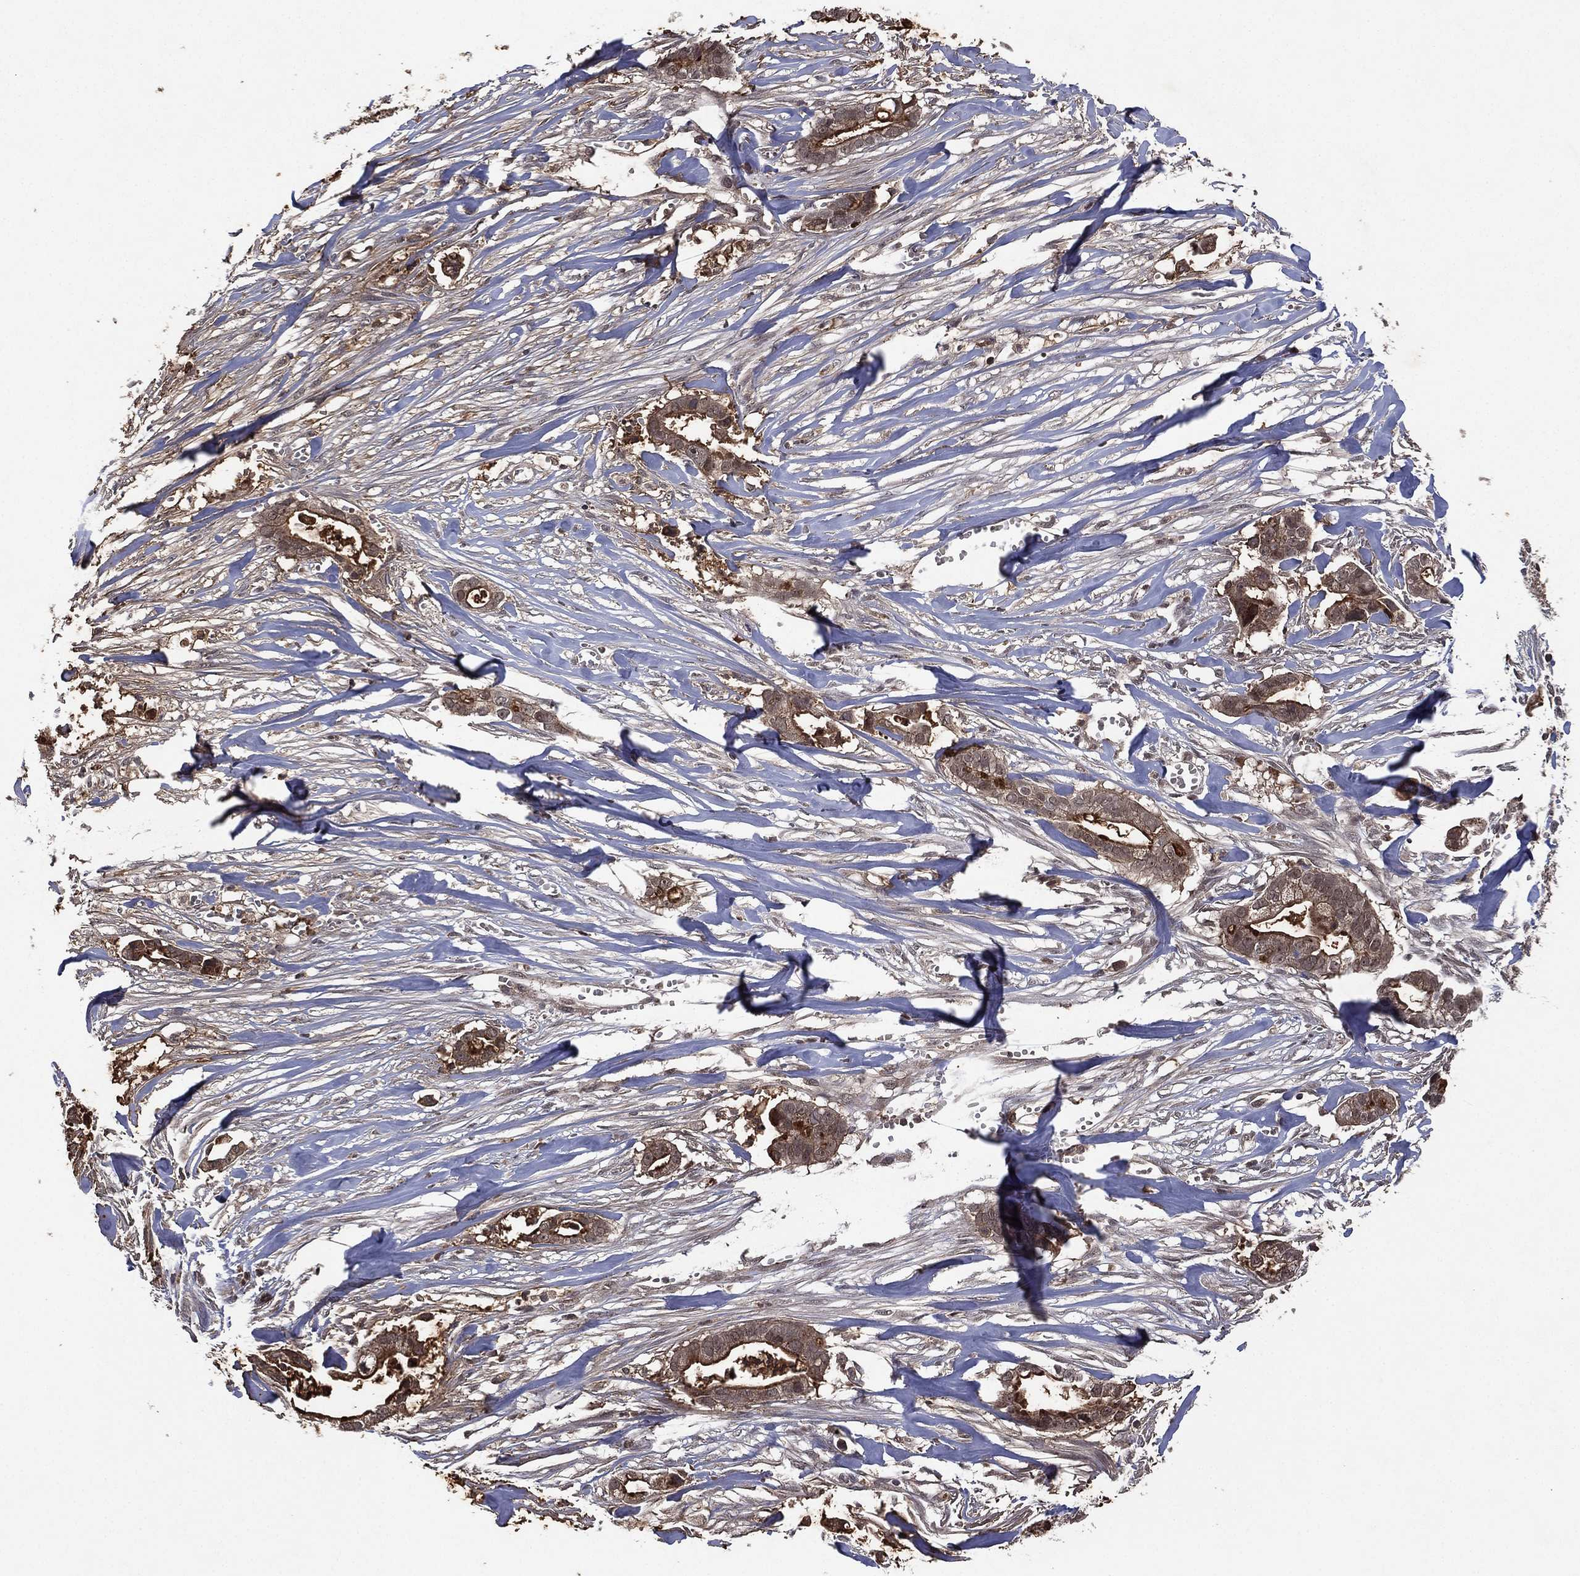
{"staining": {"intensity": "strong", "quantity": "<25%", "location": "cytoplasmic/membranous"}, "tissue": "pancreatic cancer", "cell_type": "Tumor cells", "image_type": "cancer", "snomed": [{"axis": "morphology", "description": "Adenocarcinoma, NOS"}, {"axis": "topography", "description": "Pancreas"}], "caption": "A brown stain labels strong cytoplasmic/membranous positivity of a protein in adenocarcinoma (pancreatic) tumor cells. The staining is performed using DAB brown chromogen to label protein expression. The nuclei are counter-stained blue using hematoxylin.", "gene": "ATG4B", "patient": {"sex": "male", "age": 61}}